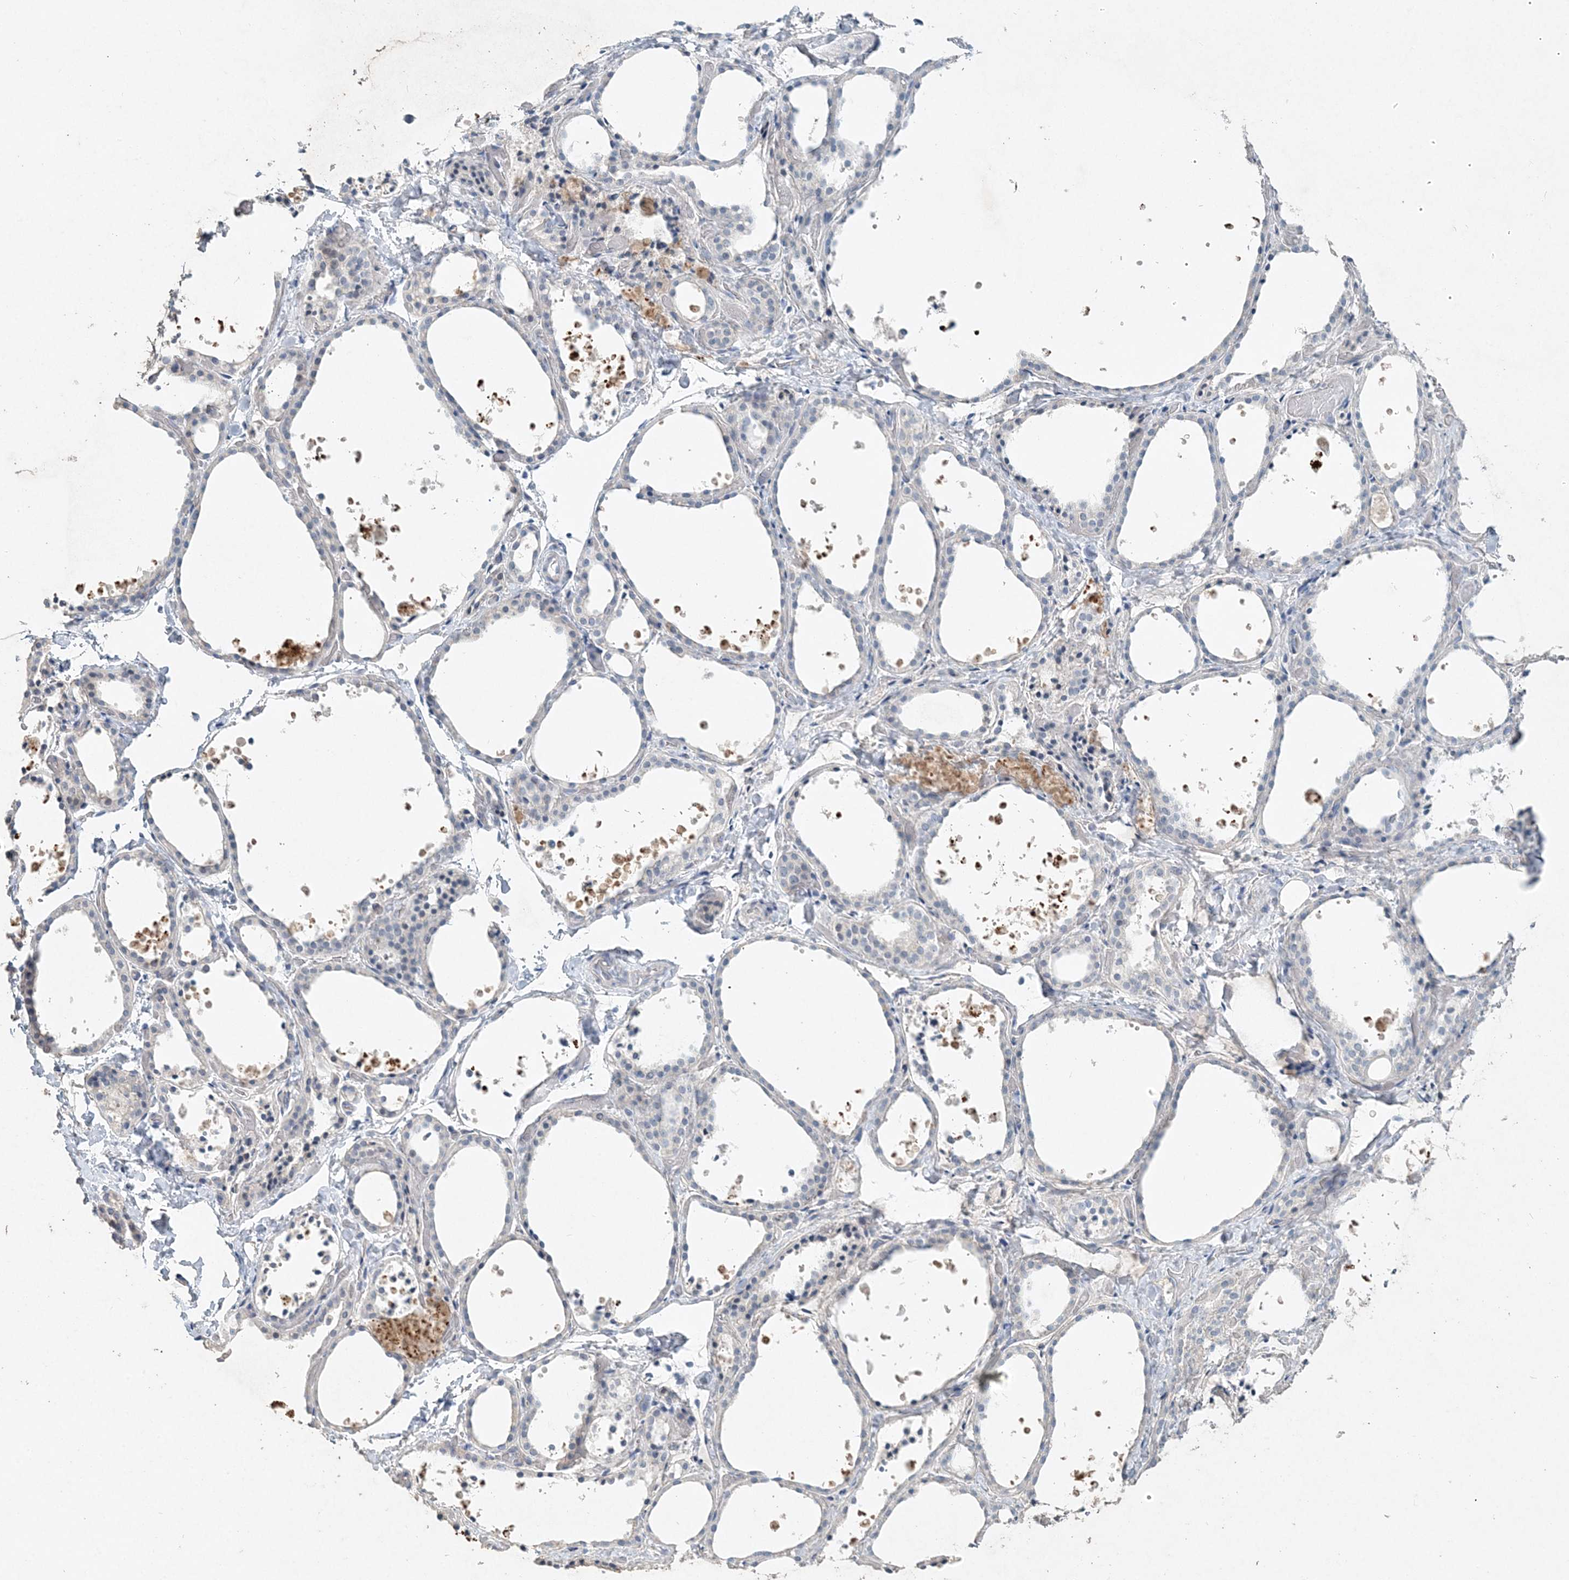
{"staining": {"intensity": "negative", "quantity": "none", "location": "none"}, "tissue": "thyroid gland", "cell_type": "Glandular cells", "image_type": "normal", "snomed": [{"axis": "morphology", "description": "Normal tissue, NOS"}, {"axis": "topography", "description": "Thyroid gland"}], "caption": "Protein analysis of benign thyroid gland exhibits no significant staining in glandular cells.", "gene": "DNAH5", "patient": {"sex": "female", "age": 44}}